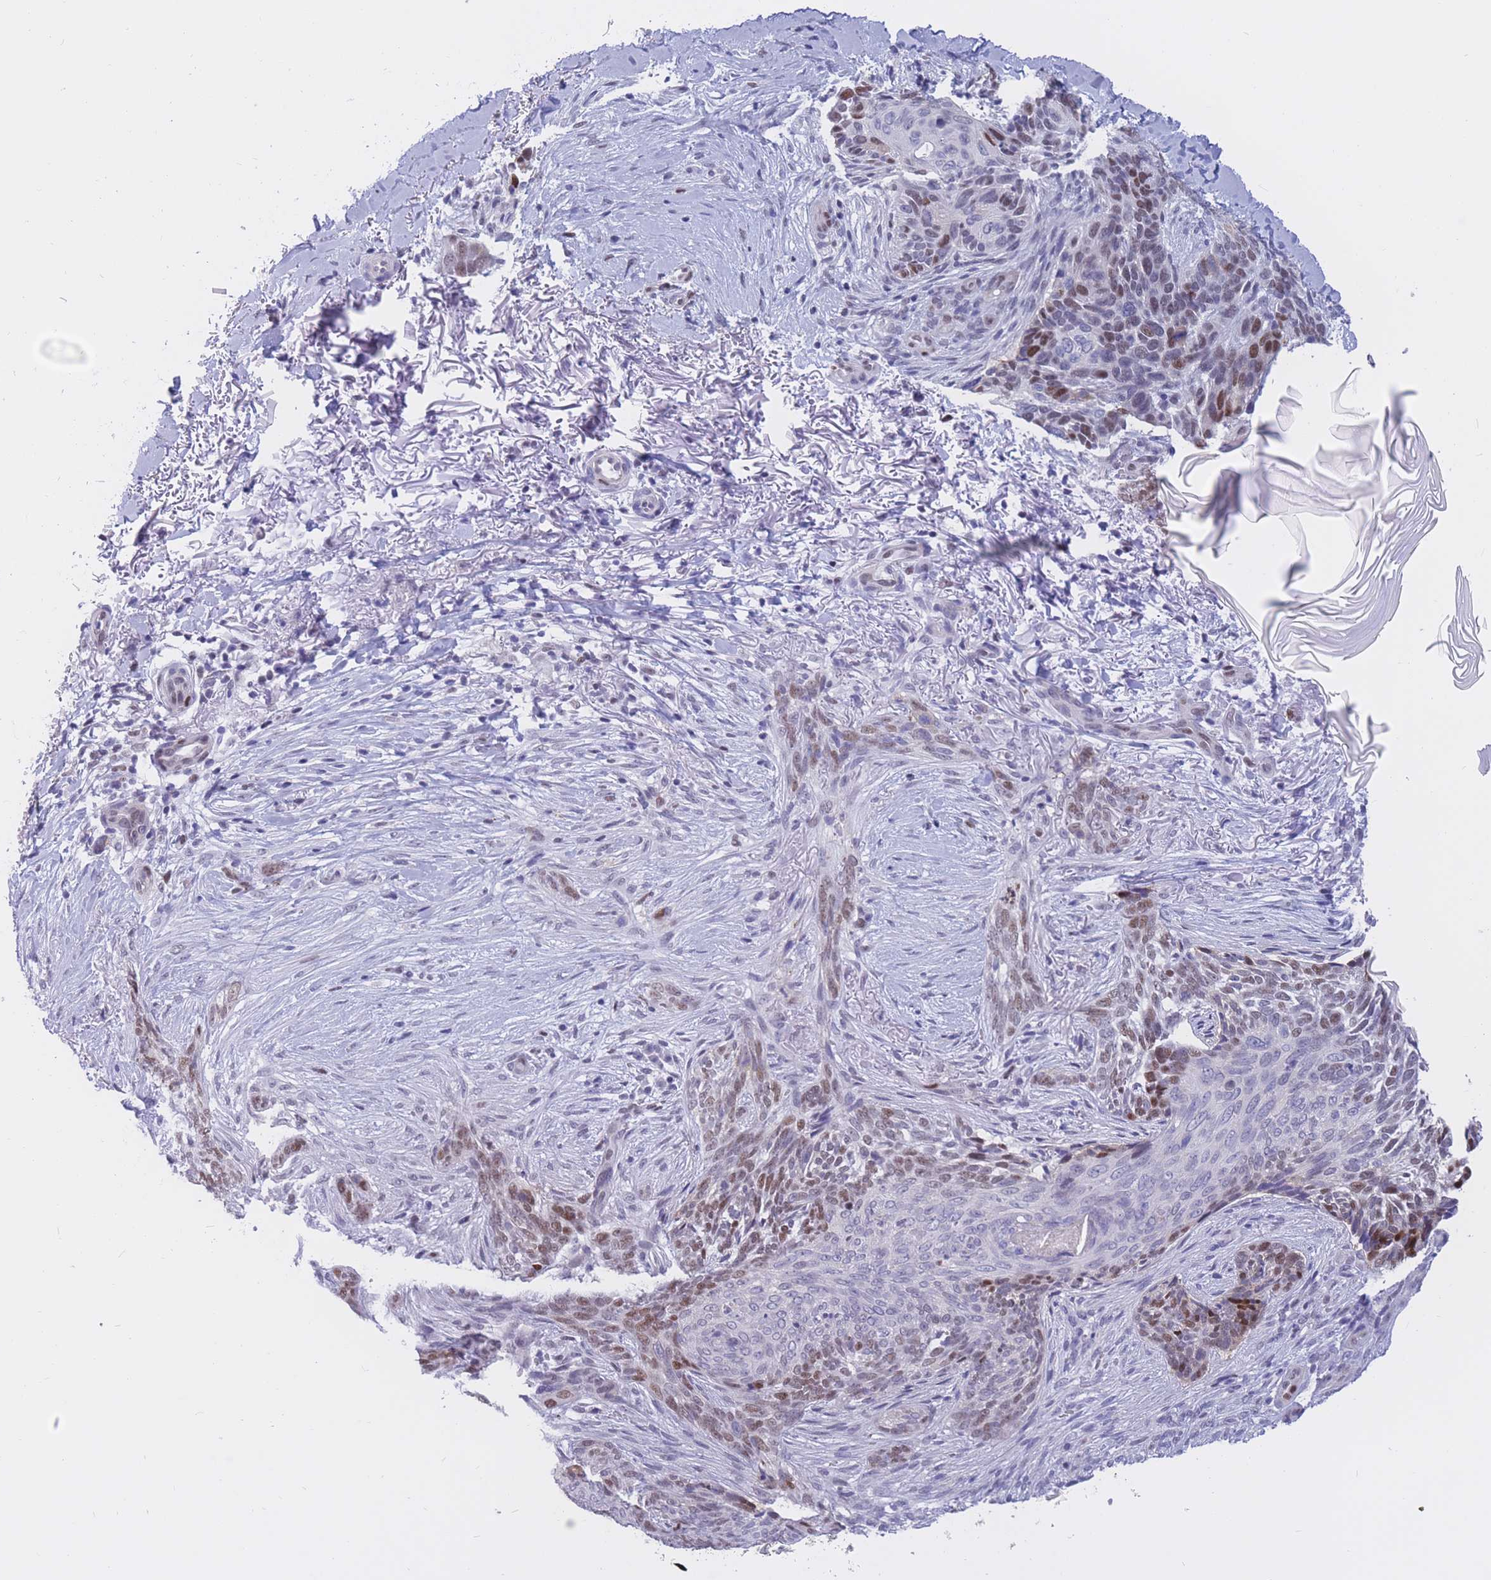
{"staining": {"intensity": "moderate", "quantity": "25%-75%", "location": "nuclear"}, "tissue": "skin cancer", "cell_type": "Tumor cells", "image_type": "cancer", "snomed": [{"axis": "morphology", "description": "Normal tissue, NOS"}, {"axis": "morphology", "description": "Basal cell carcinoma"}, {"axis": "topography", "description": "Skin"}], "caption": "Skin cancer stained with DAB IHC exhibits medium levels of moderate nuclear expression in approximately 25%-75% of tumor cells. The protein is shown in brown color, while the nuclei are stained blue.", "gene": "NASP", "patient": {"sex": "female", "age": 67}}